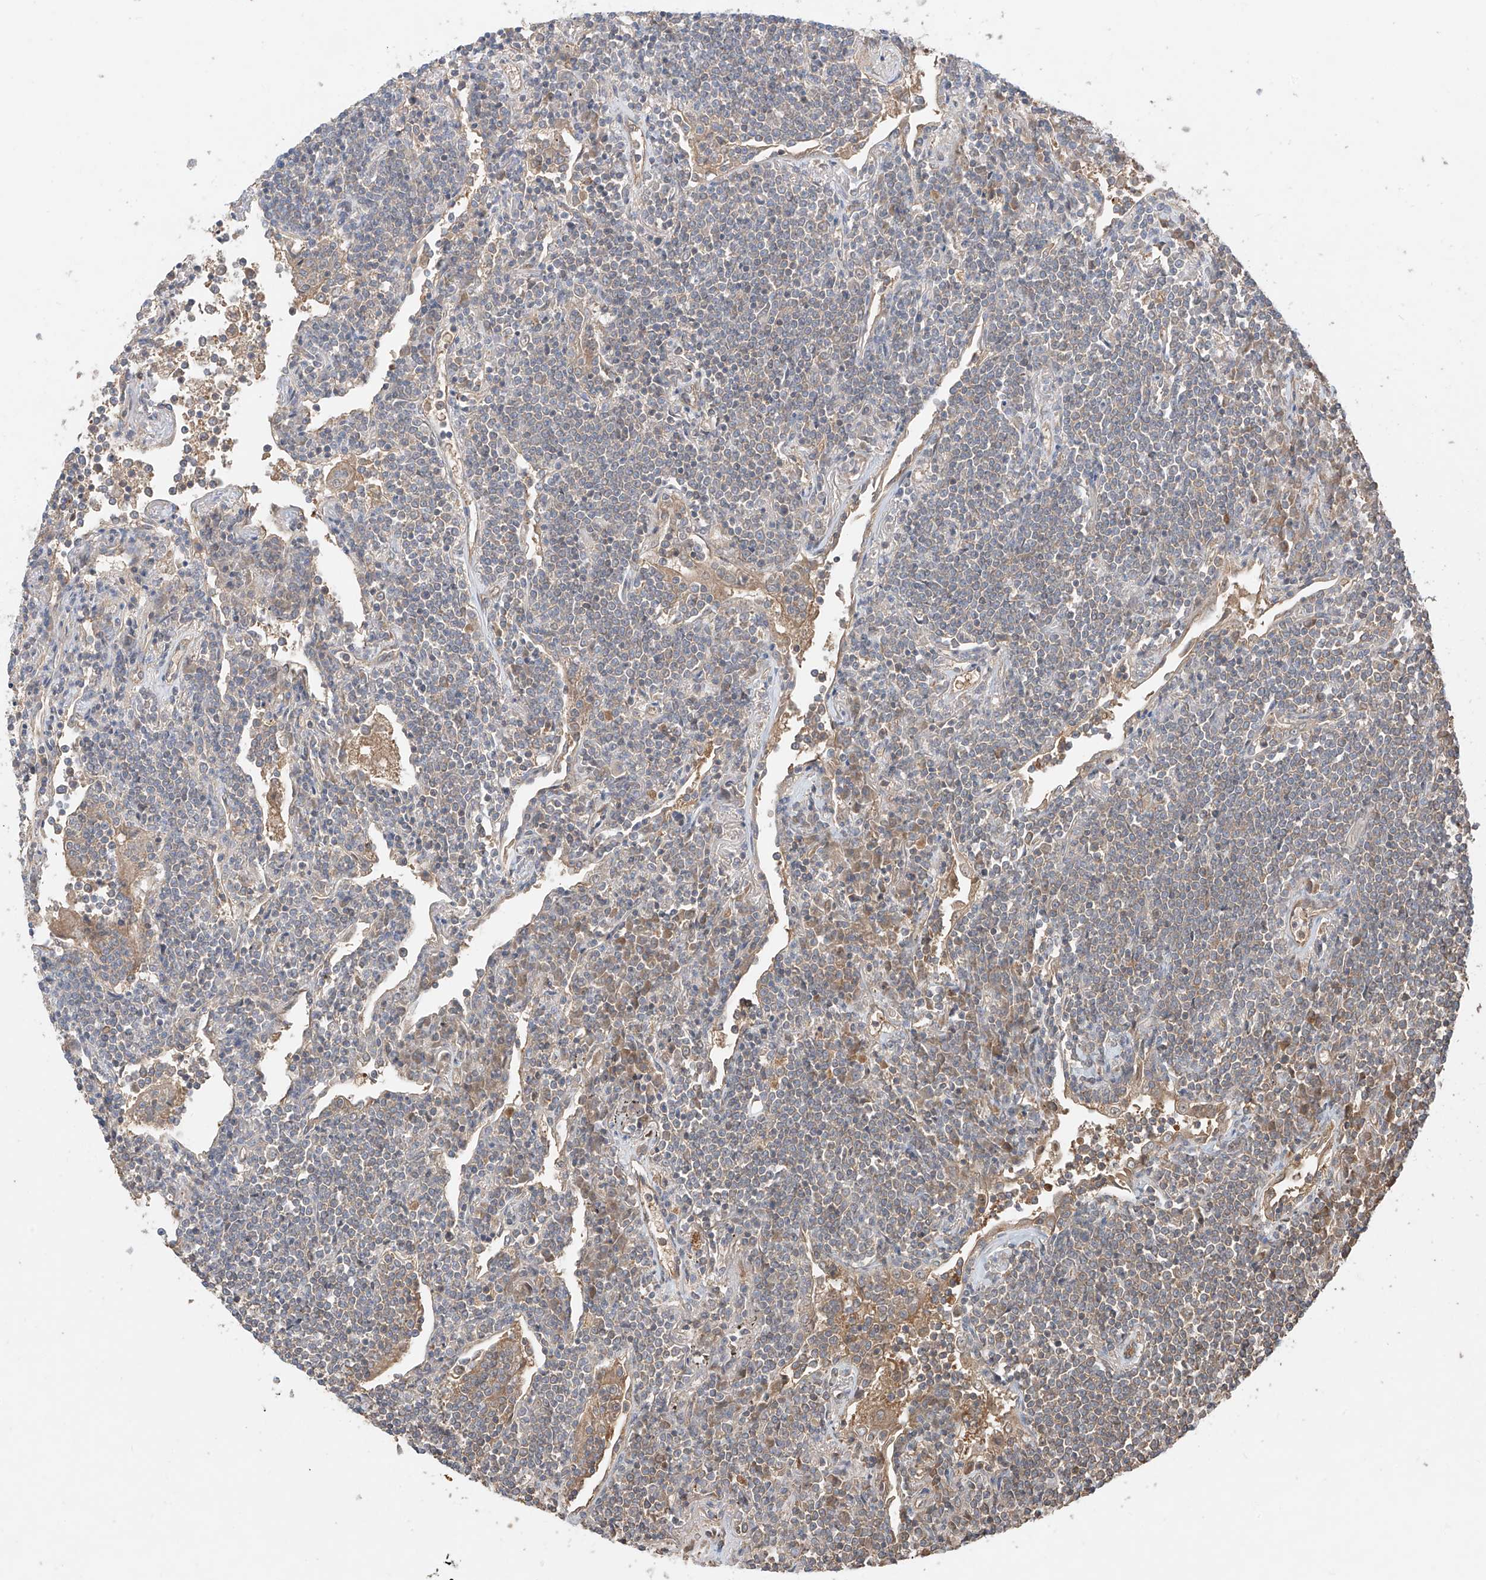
{"staining": {"intensity": "moderate", "quantity": "<25%", "location": "cytoplasmic/membranous"}, "tissue": "lymphoma", "cell_type": "Tumor cells", "image_type": "cancer", "snomed": [{"axis": "morphology", "description": "Malignant lymphoma, non-Hodgkin's type, Low grade"}, {"axis": "topography", "description": "Lung"}], "caption": "A high-resolution photomicrograph shows immunohistochemistry staining of low-grade malignant lymphoma, non-Hodgkin's type, which shows moderate cytoplasmic/membranous expression in about <25% of tumor cells.", "gene": "CACNA2D4", "patient": {"sex": "female", "age": 71}}